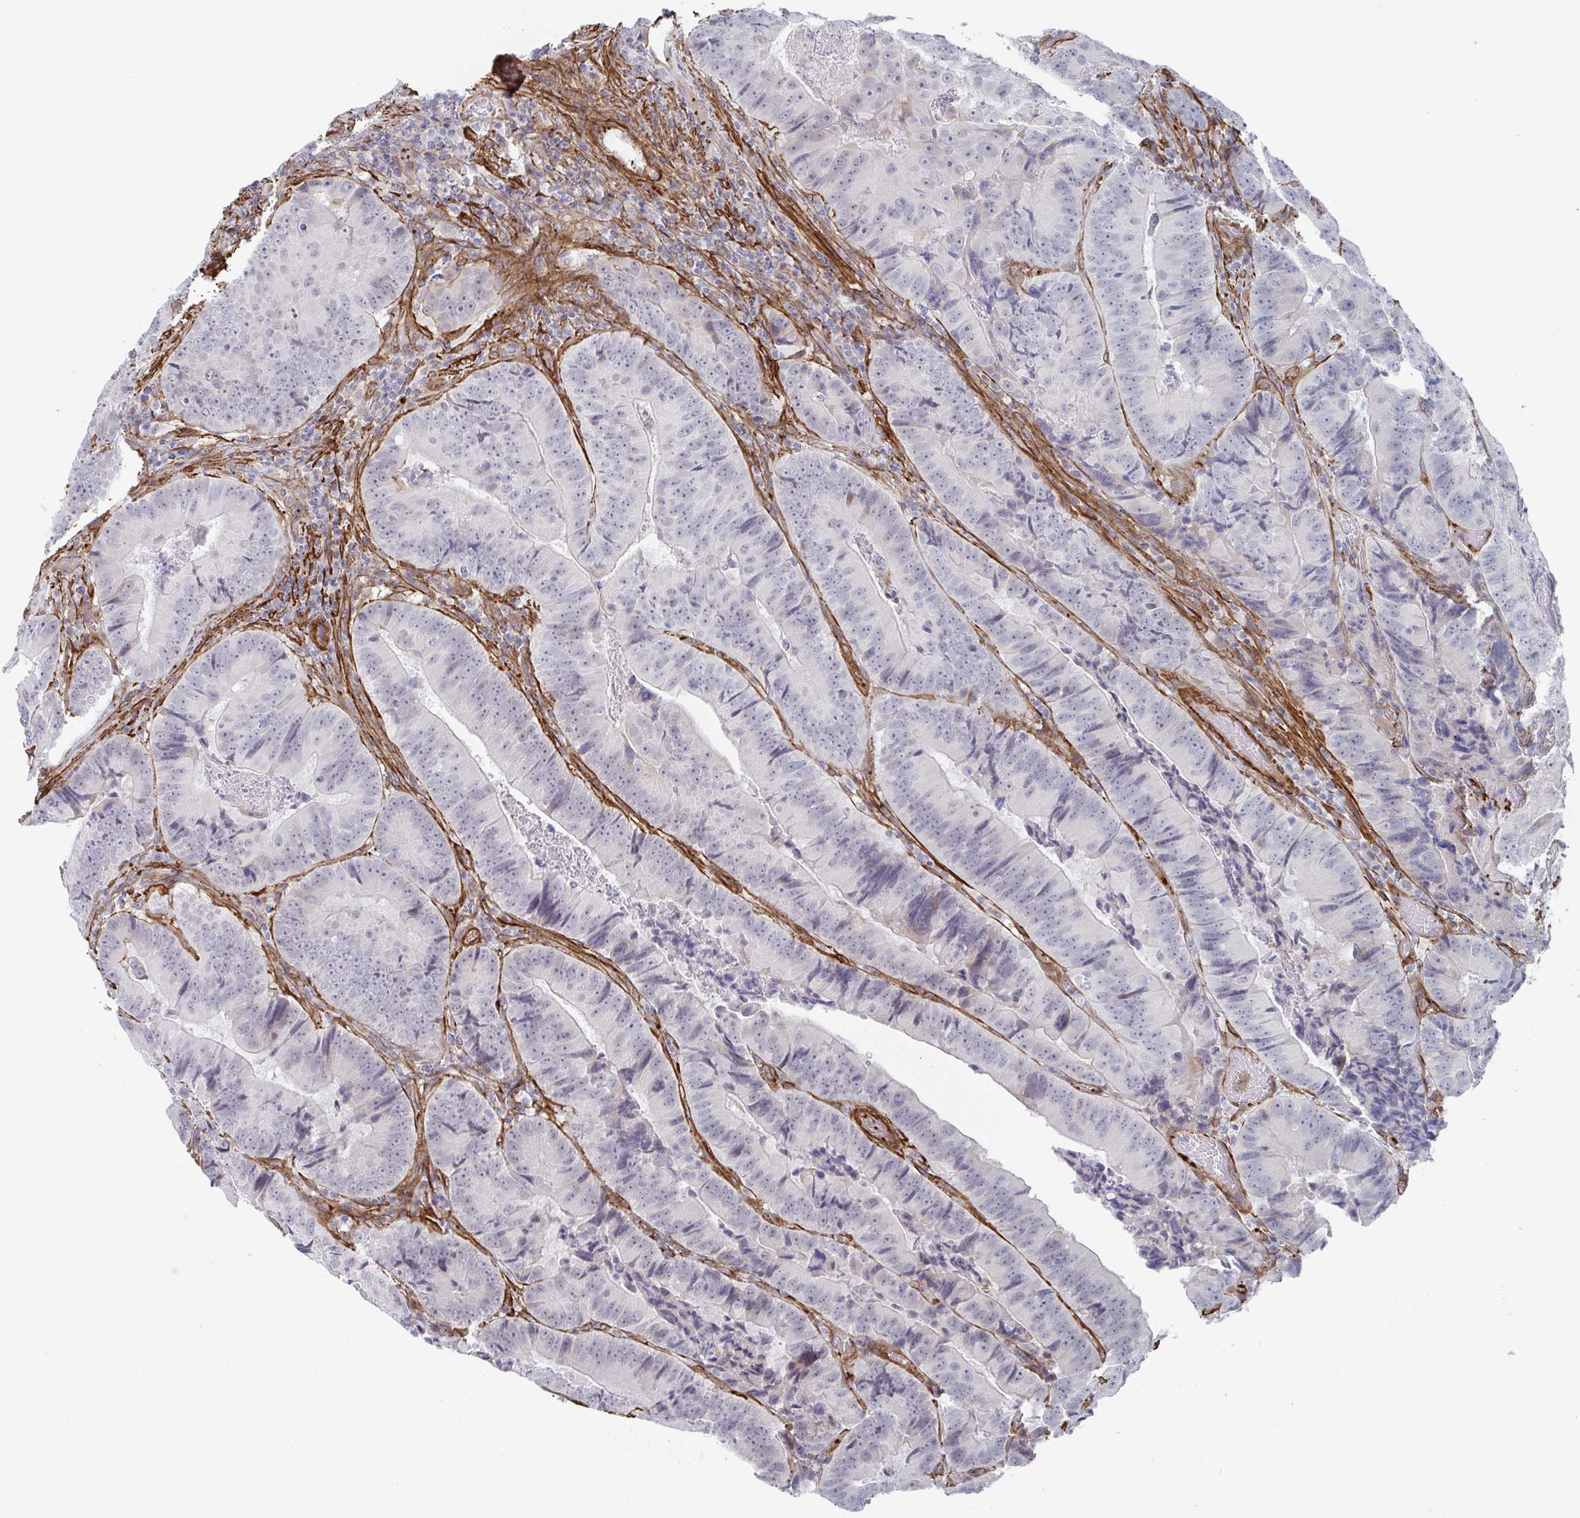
{"staining": {"intensity": "negative", "quantity": "none", "location": "none"}, "tissue": "colorectal cancer", "cell_type": "Tumor cells", "image_type": "cancer", "snomed": [{"axis": "morphology", "description": "Adenocarcinoma, NOS"}, {"axis": "topography", "description": "Colon"}], "caption": "This micrograph is of colorectal cancer stained with immunohistochemistry to label a protein in brown with the nuclei are counter-stained blue. There is no staining in tumor cells.", "gene": "NEURL4", "patient": {"sex": "female", "age": 86}}